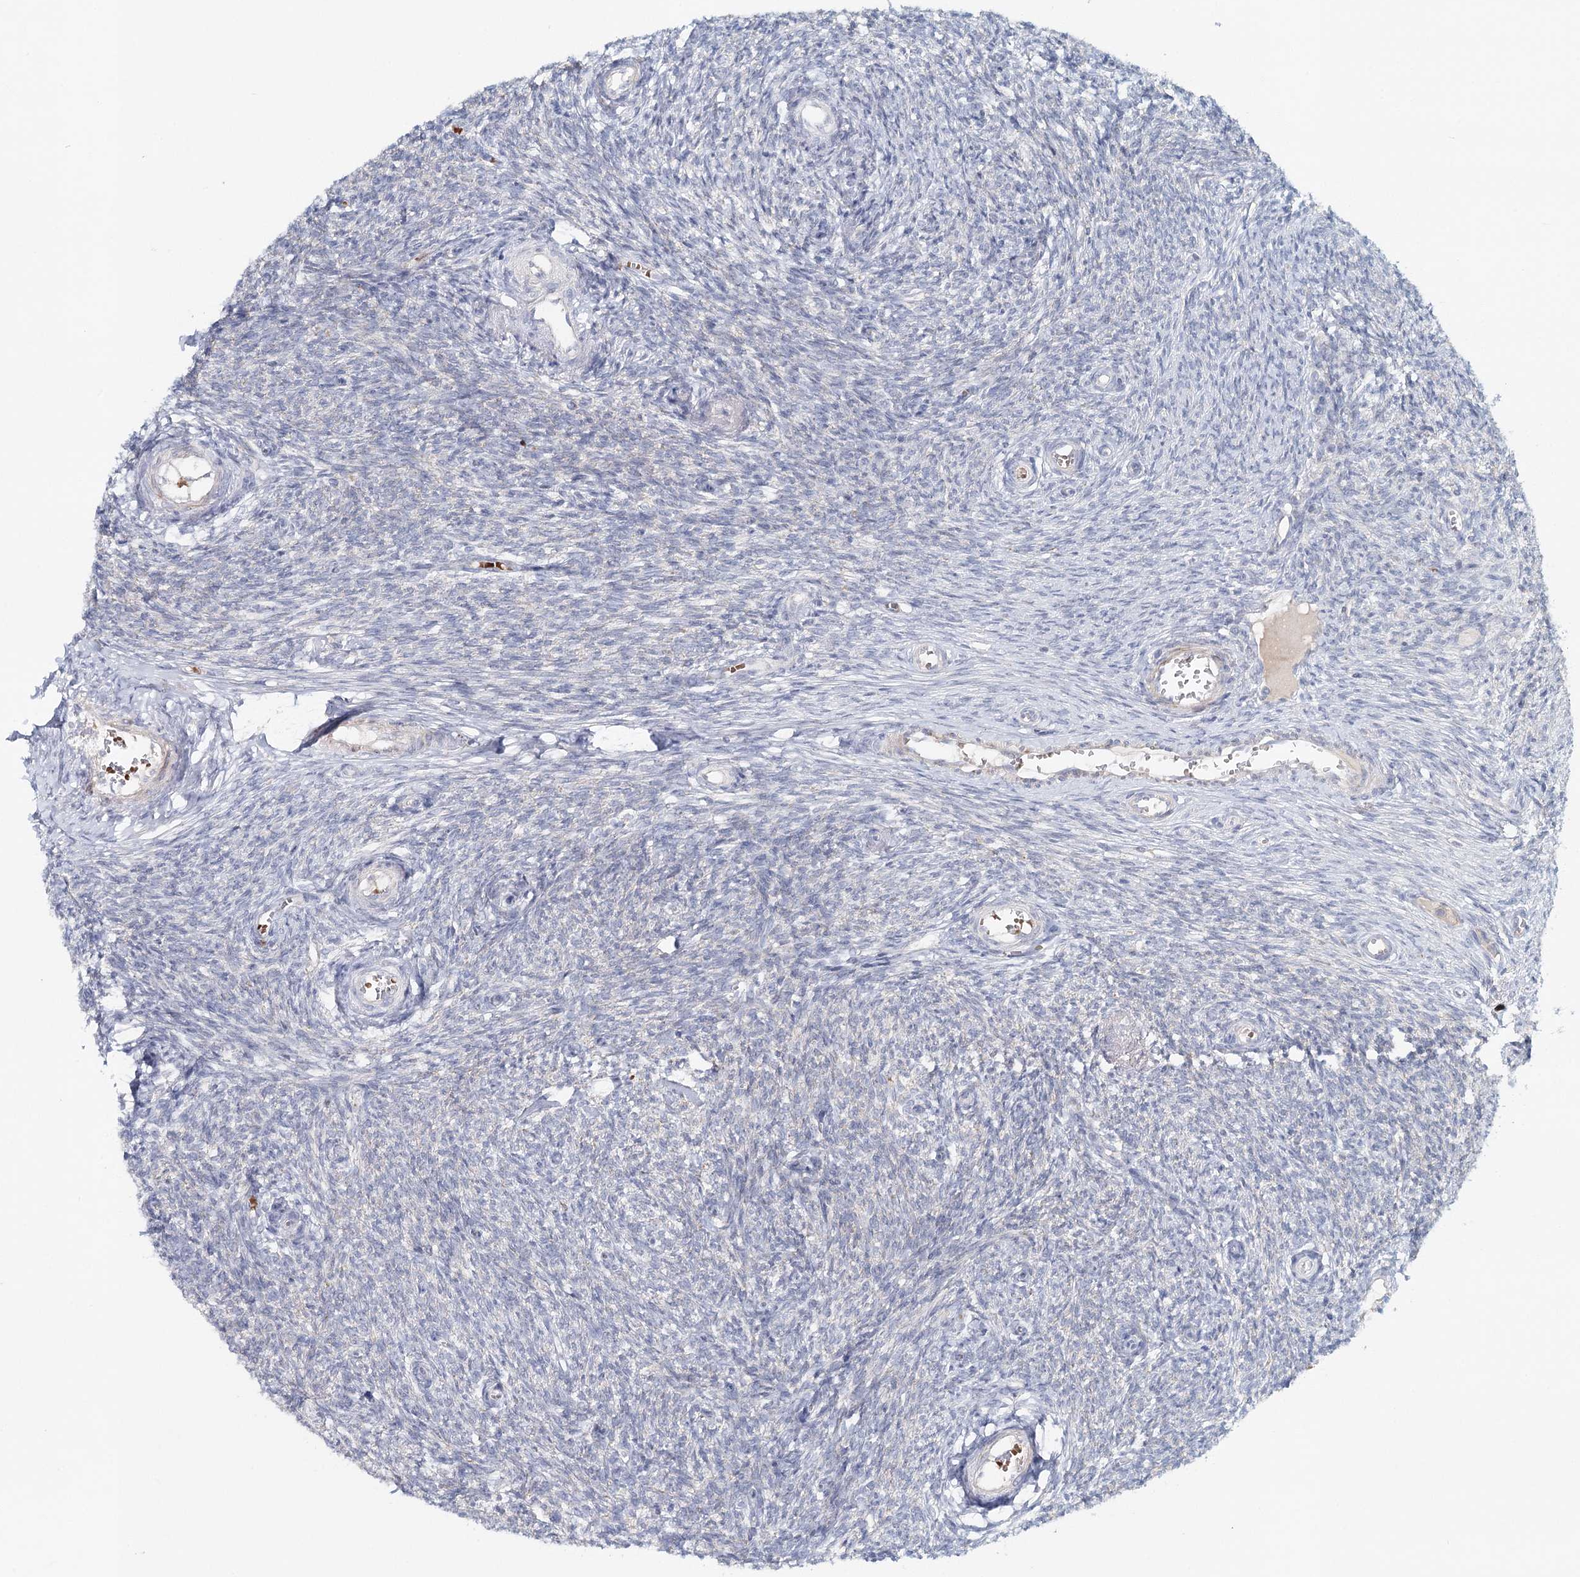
{"staining": {"intensity": "negative", "quantity": "none", "location": "none"}, "tissue": "ovary", "cell_type": "Ovarian stroma cells", "image_type": "normal", "snomed": [{"axis": "morphology", "description": "Normal tissue, NOS"}, {"axis": "topography", "description": "Ovary"}], "caption": "High magnification brightfield microscopy of benign ovary stained with DAB (3,3'-diaminobenzidine) (brown) and counterstained with hematoxylin (blue): ovarian stroma cells show no significant expression.", "gene": "RBM43", "patient": {"sex": "female", "age": 44}}